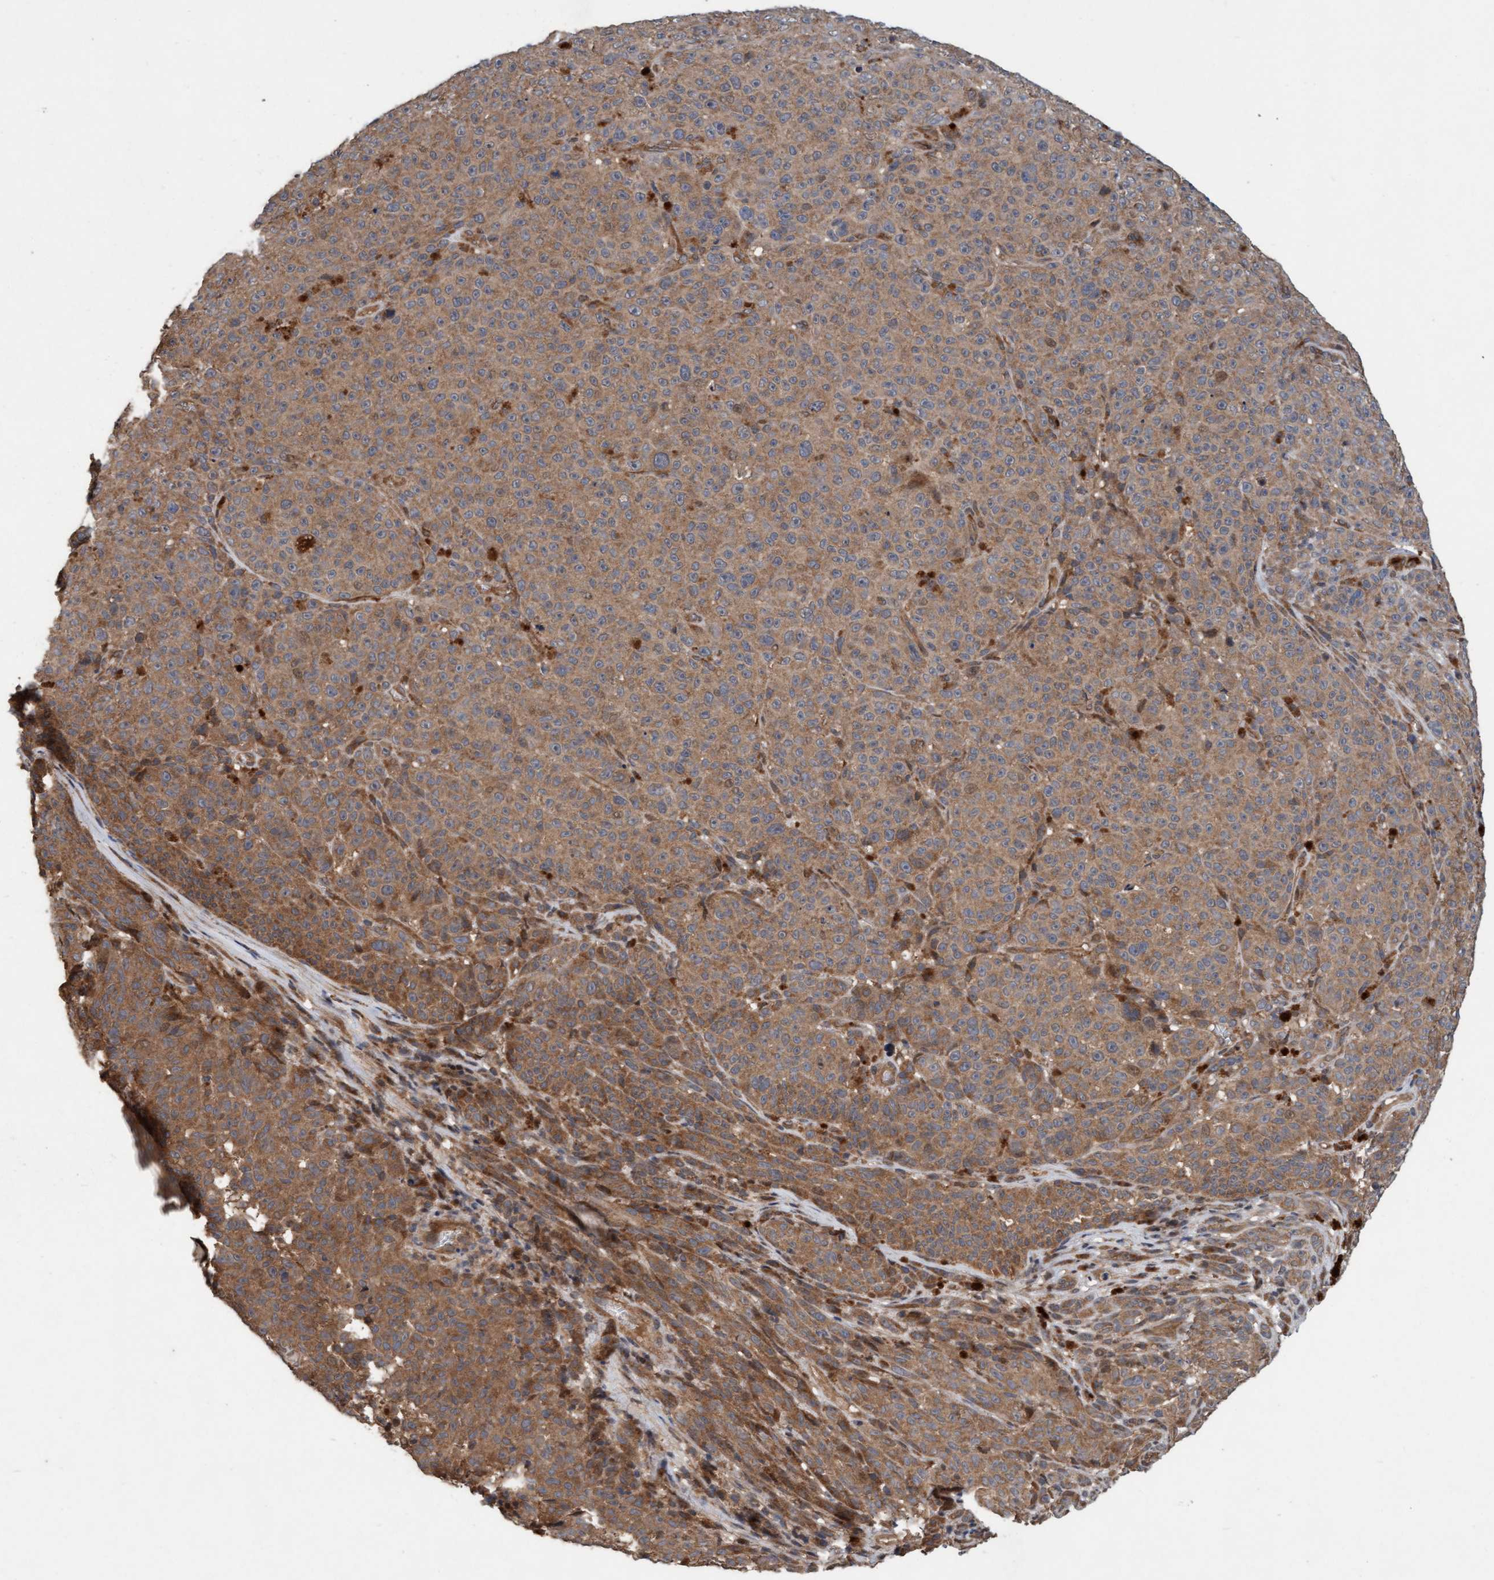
{"staining": {"intensity": "moderate", "quantity": ">75%", "location": "cytoplasmic/membranous"}, "tissue": "melanoma", "cell_type": "Tumor cells", "image_type": "cancer", "snomed": [{"axis": "morphology", "description": "Malignant melanoma, NOS"}, {"axis": "topography", "description": "Skin"}], "caption": "Tumor cells demonstrate medium levels of moderate cytoplasmic/membranous positivity in approximately >75% of cells in human malignant melanoma. (DAB (3,3'-diaminobenzidine) IHC with brightfield microscopy, high magnification).", "gene": "MLXIP", "patient": {"sex": "female", "age": 82}}